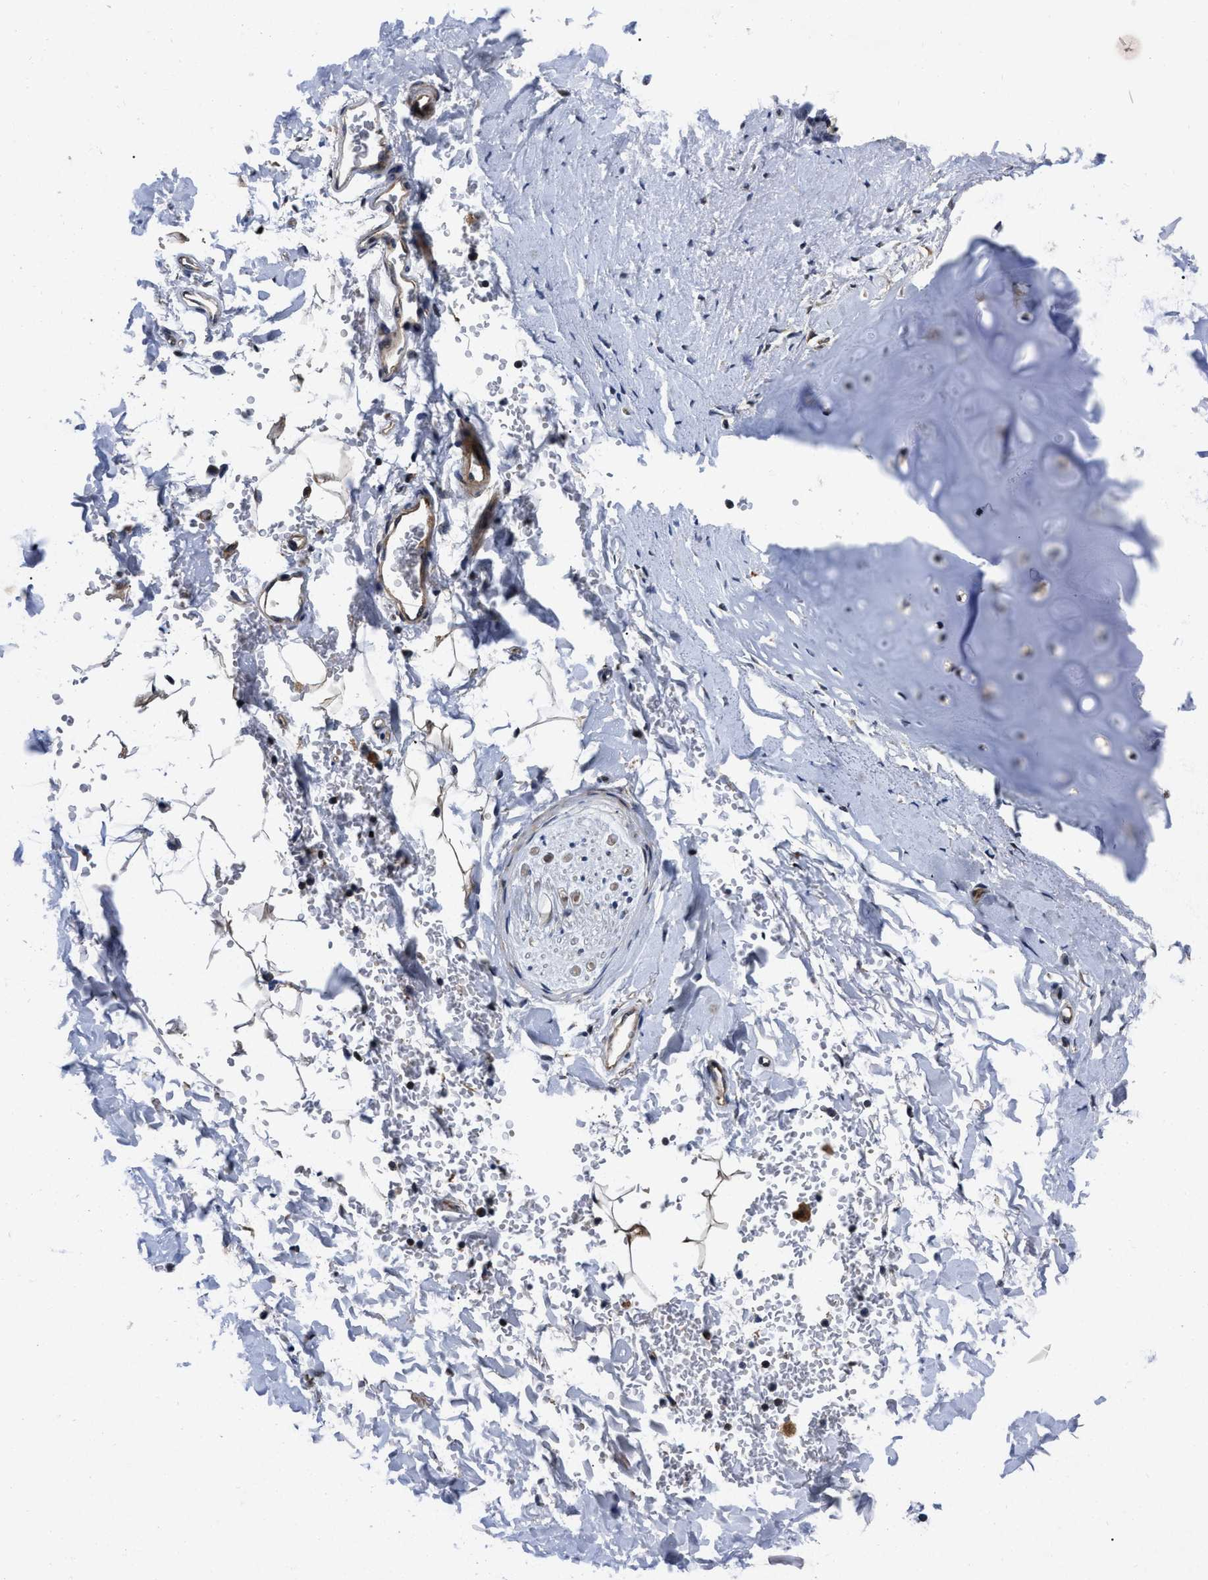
{"staining": {"intensity": "weak", "quantity": "<25%", "location": "cytoplasmic/membranous"}, "tissue": "adipose tissue", "cell_type": "Adipocytes", "image_type": "normal", "snomed": [{"axis": "morphology", "description": "Normal tissue, NOS"}, {"axis": "topography", "description": "Cartilage tissue"}, {"axis": "topography", "description": "Bronchus"}], "caption": "IHC micrograph of benign adipose tissue: adipose tissue stained with DAB (3,3'-diaminobenzidine) displays no significant protein staining in adipocytes.", "gene": "PPWD1", "patient": {"sex": "female", "age": 73}}